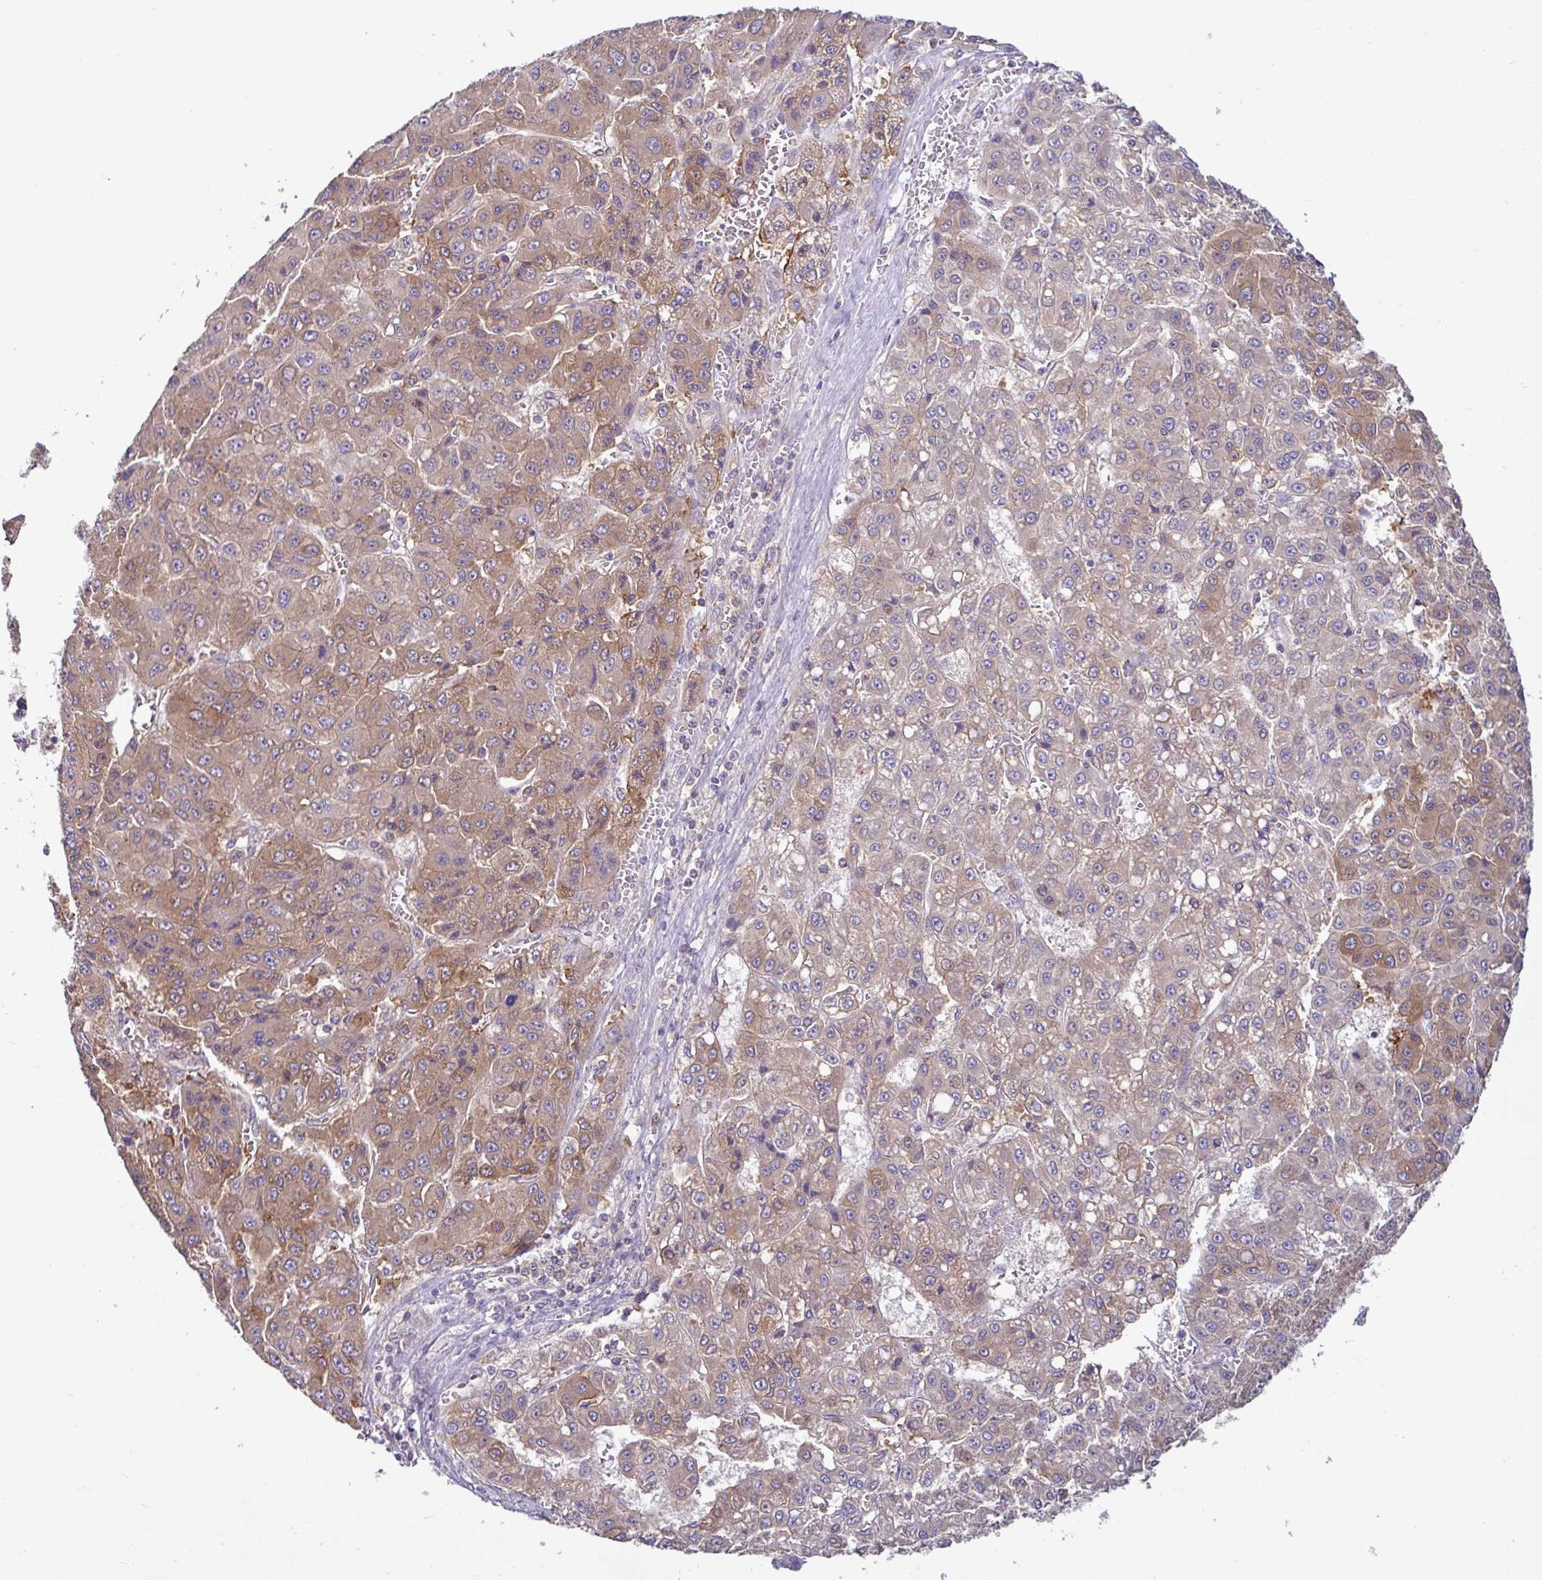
{"staining": {"intensity": "moderate", "quantity": "25%-75%", "location": "cytoplasmic/membranous"}, "tissue": "liver cancer", "cell_type": "Tumor cells", "image_type": "cancer", "snomed": [{"axis": "morphology", "description": "Carcinoma, Hepatocellular, NOS"}, {"axis": "topography", "description": "Liver"}], "caption": "Approximately 25%-75% of tumor cells in liver cancer reveal moderate cytoplasmic/membranous protein expression as visualized by brown immunohistochemical staining.", "gene": "LARS1", "patient": {"sex": "male", "age": 70}}